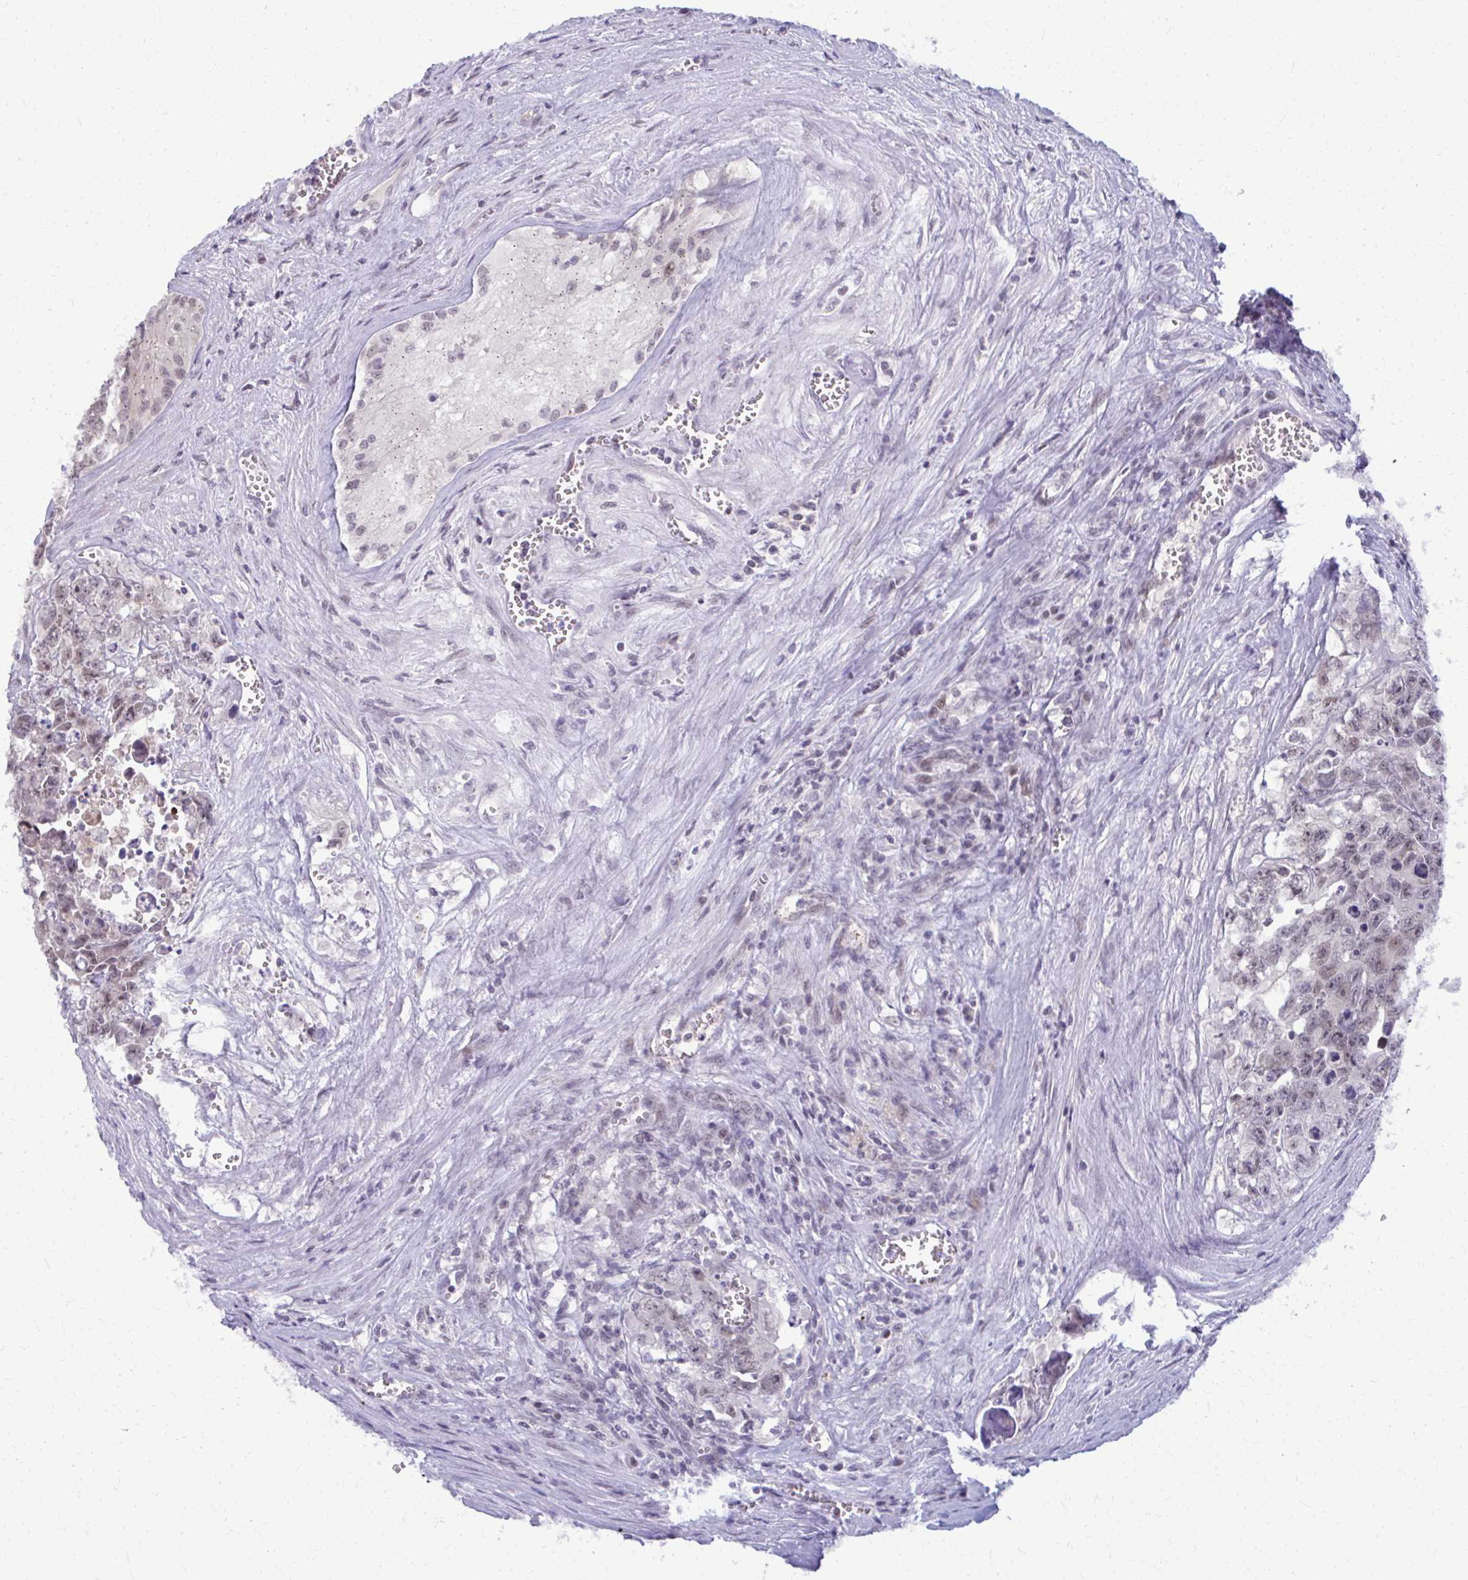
{"staining": {"intensity": "weak", "quantity": "25%-75%", "location": "nuclear"}, "tissue": "testis cancer", "cell_type": "Tumor cells", "image_type": "cancer", "snomed": [{"axis": "morphology", "description": "Carcinoma, Embryonal, NOS"}, {"axis": "topography", "description": "Testis"}], "caption": "Immunohistochemical staining of testis embryonal carcinoma demonstrates low levels of weak nuclear protein expression in approximately 25%-75% of tumor cells.", "gene": "MAF1", "patient": {"sex": "male", "age": 24}}